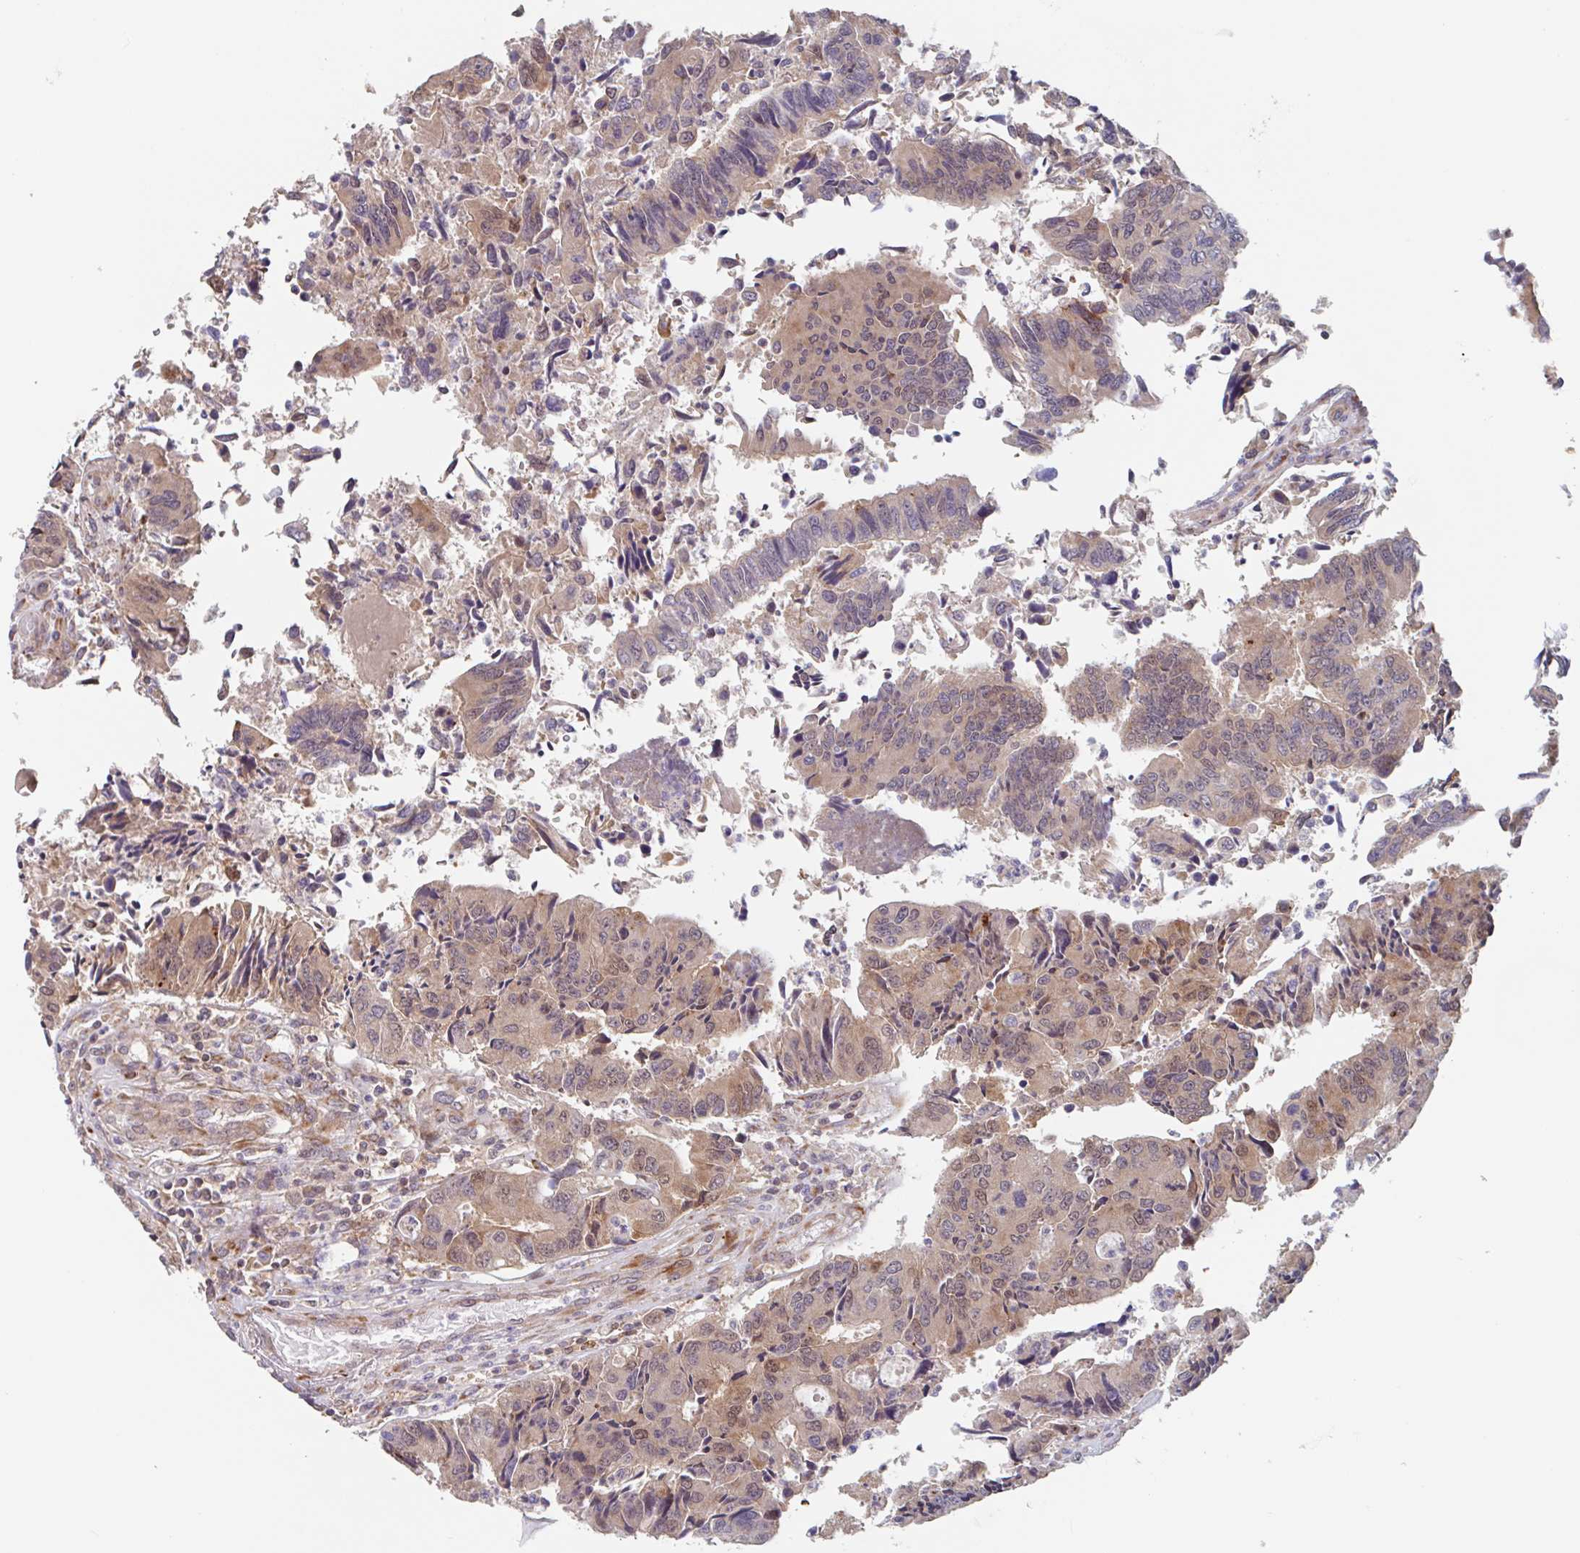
{"staining": {"intensity": "weak", "quantity": "25%-75%", "location": "cytoplasmic/membranous,nuclear"}, "tissue": "colorectal cancer", "cell_type": "Tumor cells", "image_type": "cancer", "snomed": [{"axis": "morphology", "description": "Adenocarcinoma, NOS"}, {"axis": "topography", "description": "Colon"}], "caption": "The immunohistochemical stain labels weak cytoplasmic/membranous and nuclear staining in tumor cells of colorectal adenocarcinoma tissue. The protein is stained brown, and the nuclei are stained in blue (DAB (3,3'-diaminobenzidine) IHC with brightfield microscopy, high magnification).", "gene": "NUB1", "patient": {"sex": "female", "age": 67}}